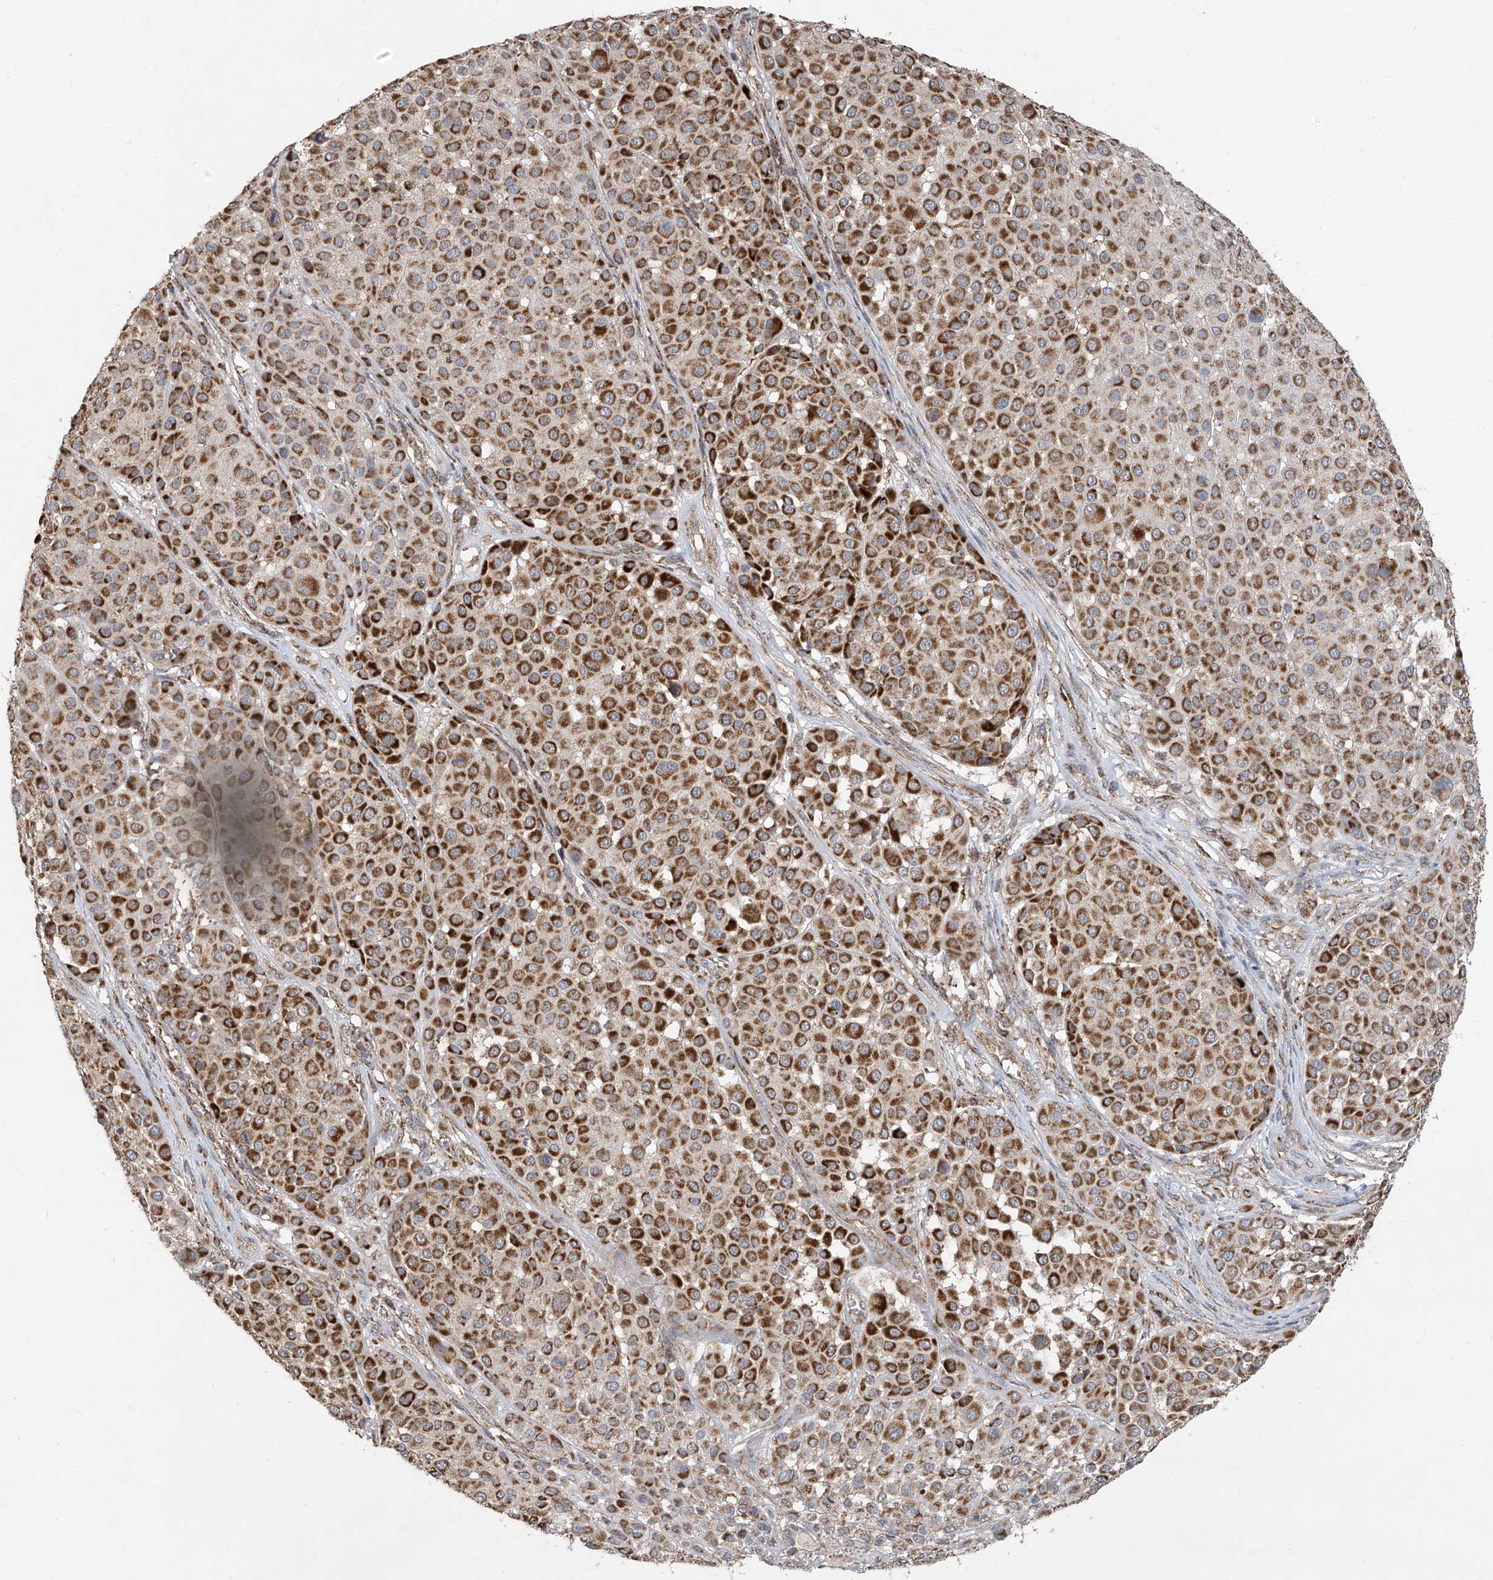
{"staining": {"intensity": "moderate", "quantity": ">75%", "location": "cytoplasmic/membranous"}, "tissue": "melanoma", "cell_type": "Tumor cells", "image_type": "cancer", "snomed": [{"axis": "morphology", "description": "Malignant melanoma, Metastatic site"}, {"axis": "topography", "description": "Soft tissue"}], "caption": "Melanoma stained with a brown dye shows moderate cytoplasmic/membranous positive positivity in about >75% of tumor cells.", "gene": "UQCC1", "patient": {"sex": "male", "age": 41}}